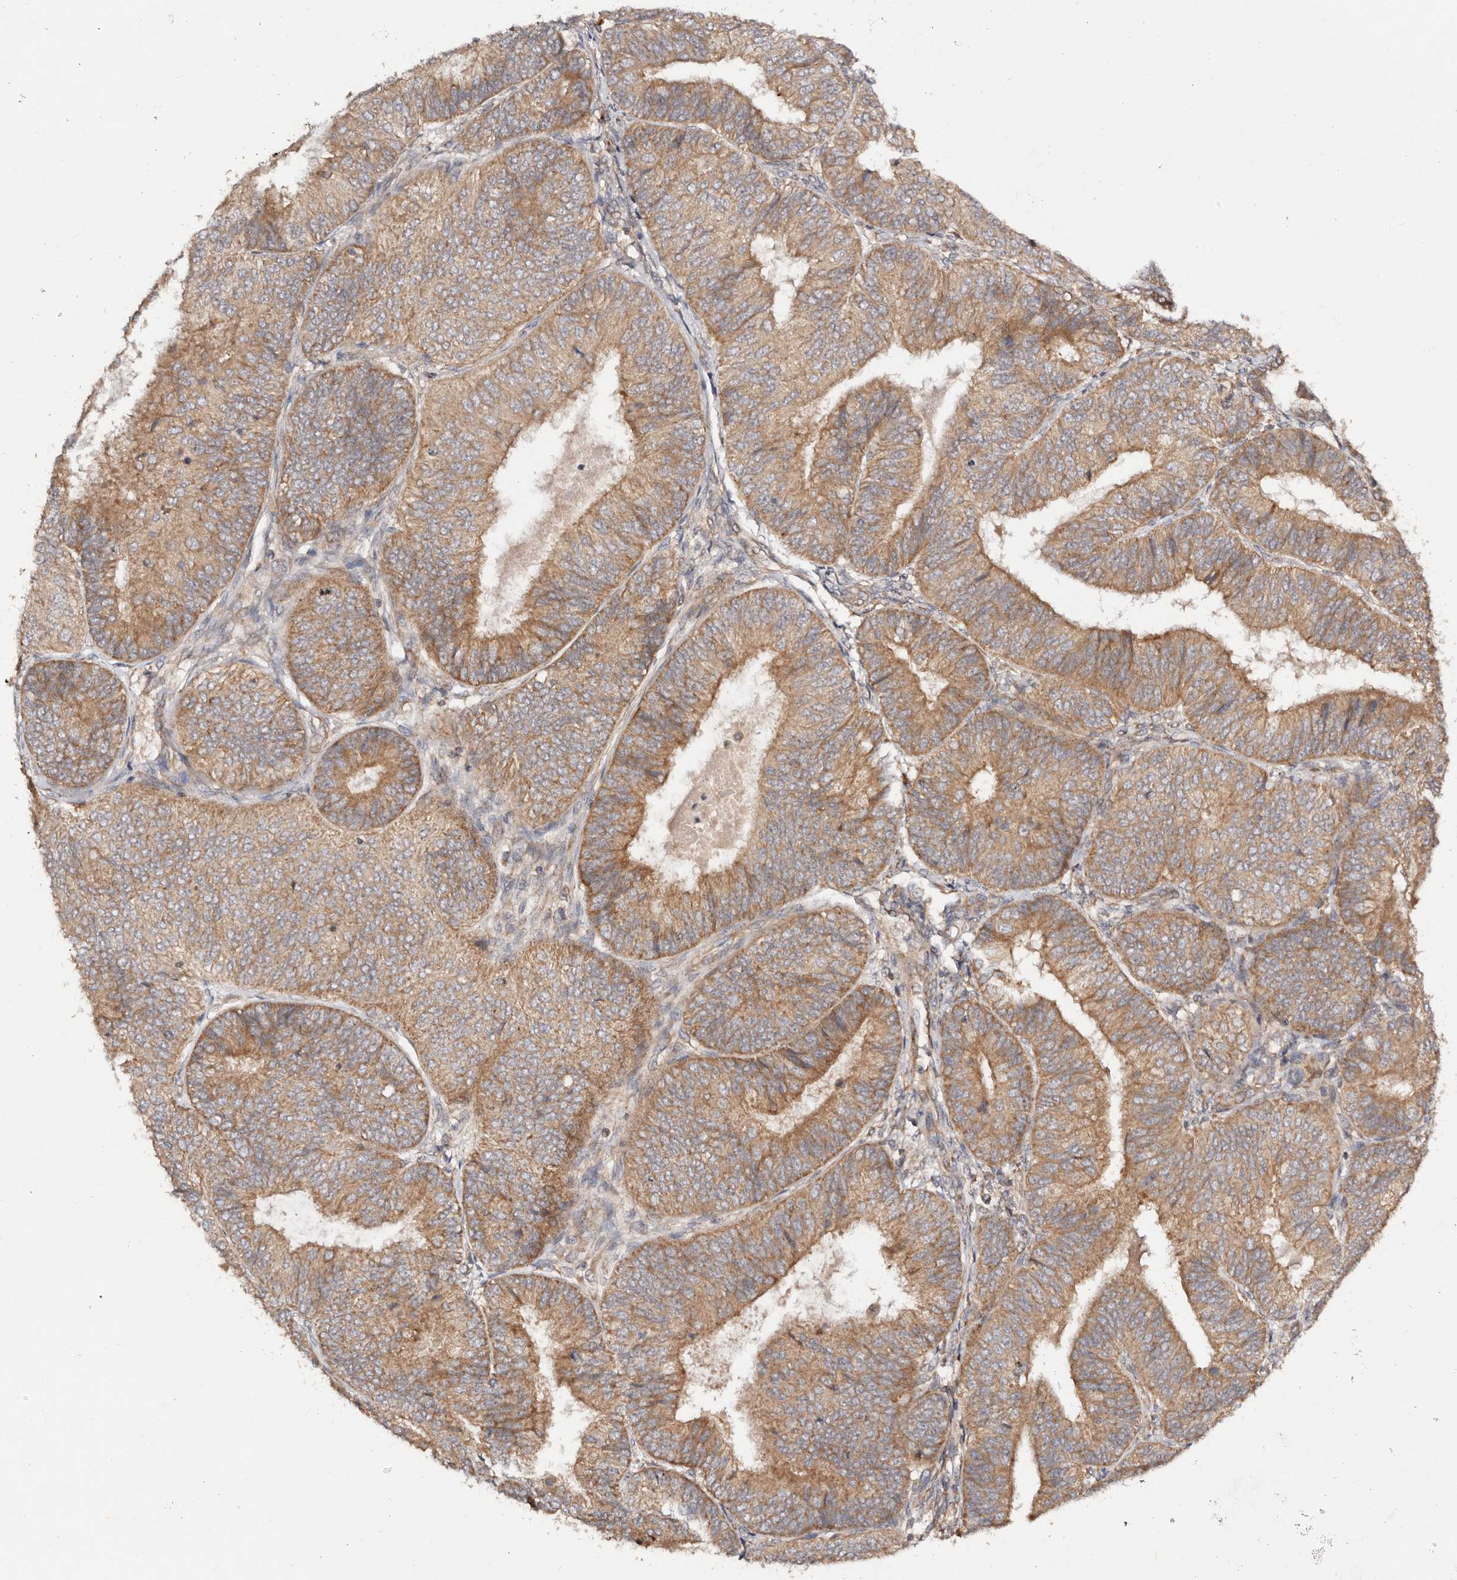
{"staining": {"intensity": "moderate", "quantity": ">75%", "location": "cytoplasmic/membranous"}, "tissue": "endometrial cancer", "cell_type": "Tumor cells", "image_type": "cancer", "snomed": [{"axis": "morphology", "description": "Adenocarcinoma, NOS"}, {"axis": "topography", "description": "Endometrium"}], "caption": "A medium amount of moderate cytoplasmic/membranous expression is present in approximately >75% of tumor cells in endometrial cancer tissue.", "gene": "DENND11", "patient": {"sex": "female", "age": 58}}